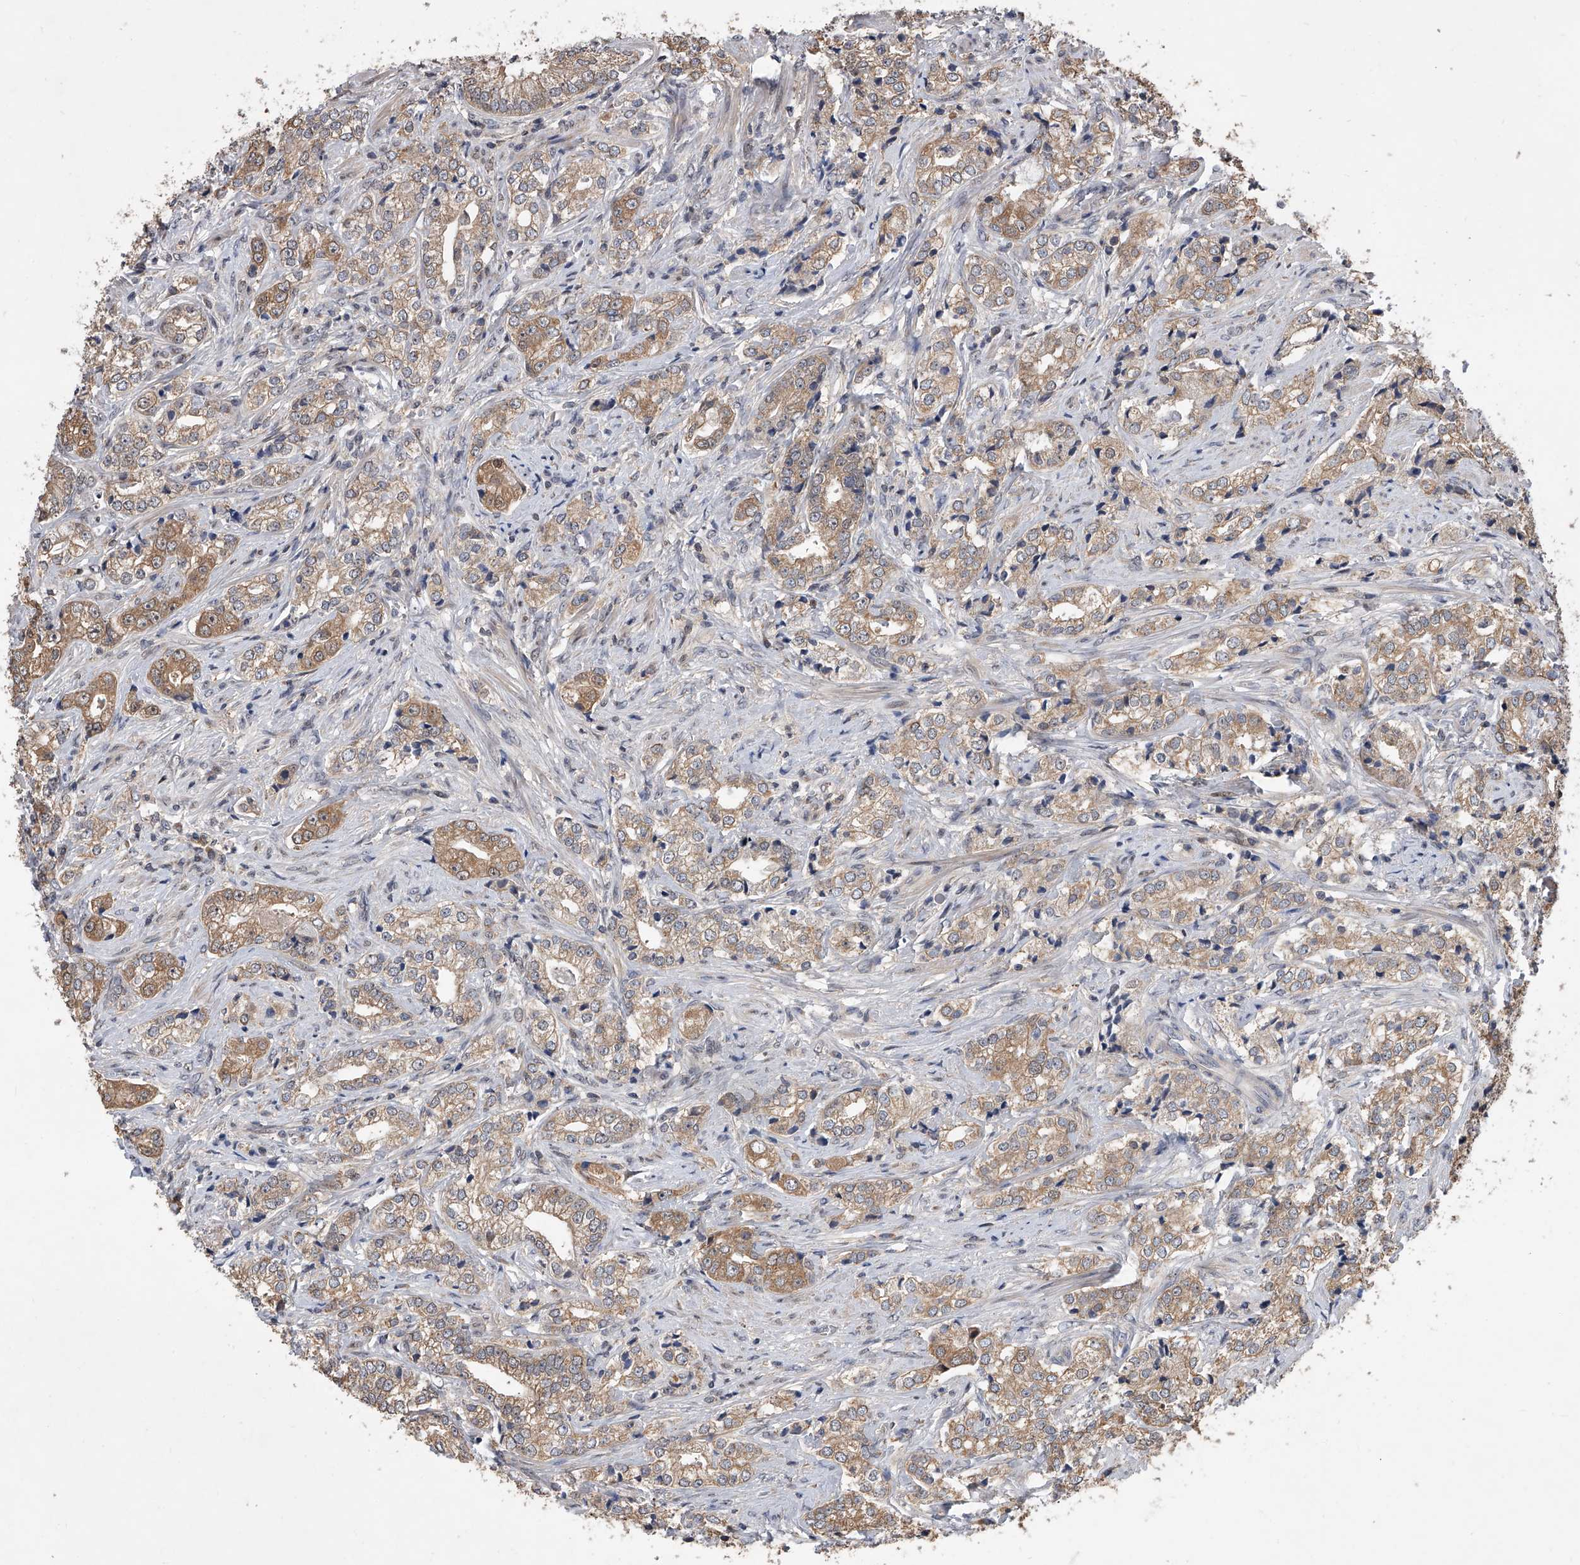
{"staining": {"intensity": "moderate", "quantity": ">75%", "location": "cytoplasmic/membranous"}, "tissue": "prostate cancer", "cell_type": "Tumor cells", "image_type": "cancer", "snomed": [{"axis": "morphology", "description": "Adenocarcinoma, High grade"}, {"axis": "topography", "description": "Prostate"}], "caption": "About >75% of tumor cells in prostate adenocarcinoma (high-grade) demonstrate moderate cytoplasmic/membranous protein staining as visualized by brown immunohistochemical staining.", "gene": "BHLHE23", "patient": {"sex": "male", "age": 69}}